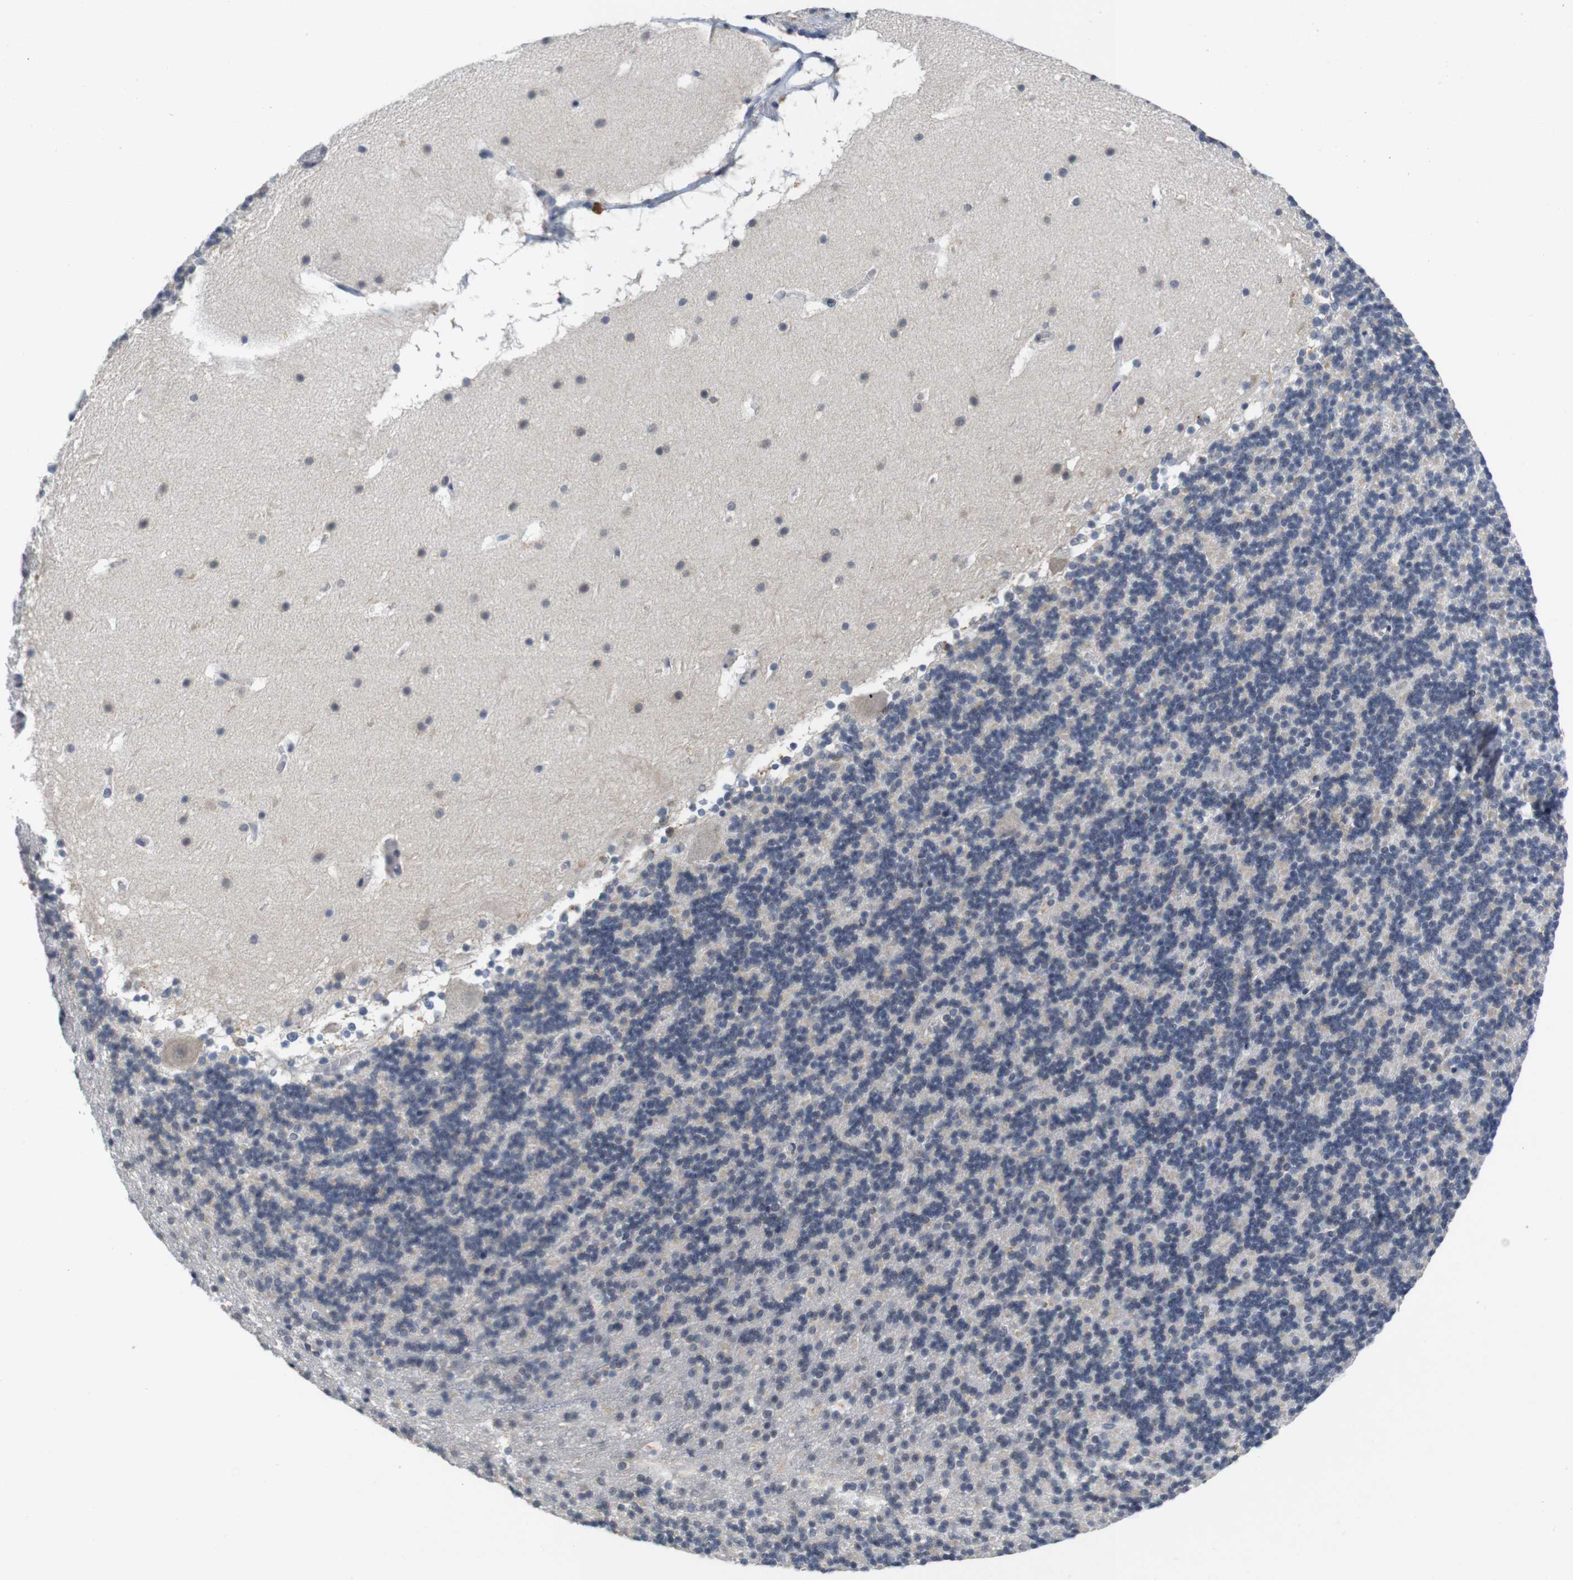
{"staining": {"intensity": "negative", "quantity": "none", "location": "none"}, "tissue": "cerebellum", "cell_type": "Cells in granular layer", "image_type": "normal", "snomed": [{"axis": "morphology", "description": "Normal tissue, NOS"}, {"axis": "topography", "description": "Cerebellum"}], "caption": "This is a micrograph of immunohistochemistry (IHC) staining of benign cerebellum, which shows no staining in cells in granular layer. (Stains: DAB IHC with hematoxylin counter stain, Microscopy: brightfield microscopy at high magnification).", "gene": "SKP2", "patient": {"sex": "male", "age": 45}}